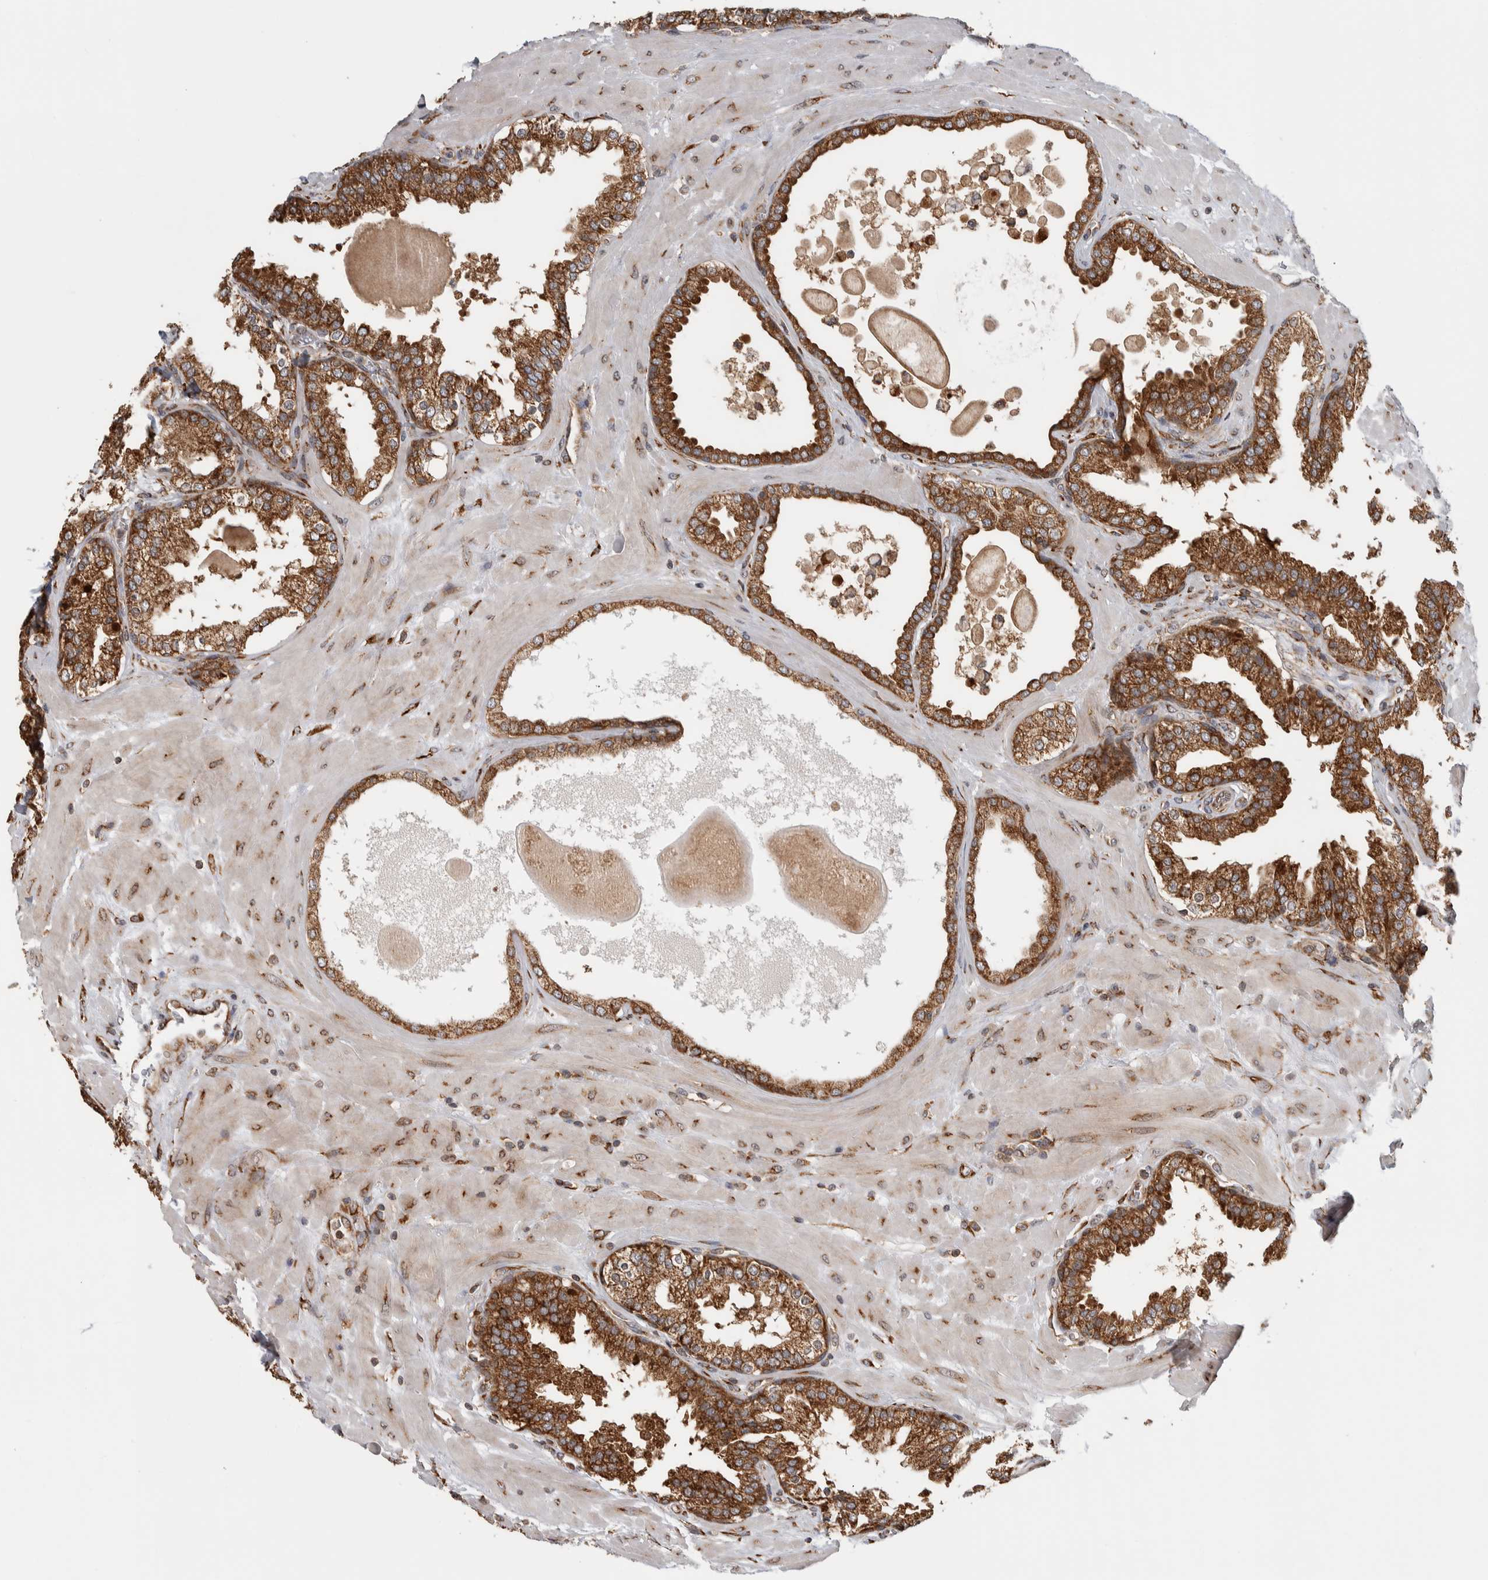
{"staining": {"intensity": "strong", "quantity": ">75%", "location": "cytoplasmic/membranous"}, "tissue": "prostate", "cell_type": "Glandular cells", "image_type": "normal", "snomed": [{"axis": "morphology", "description": "Normal tissue, NOS"}, {"axis": "topography", "description": "Prostate"}], "caption": "Normal prostate displays strong cytoplasmic/membranous expression in approximately >75% of glandular cells The protein of interest is stained brown, and the nuclei are stained in blue (DAB (3,3'-diaminobenzidine) IHC with brightfield microscopy, high magnification)..", "gene": "EIF3H", "patient": {"sex": "male", "age": 51}}